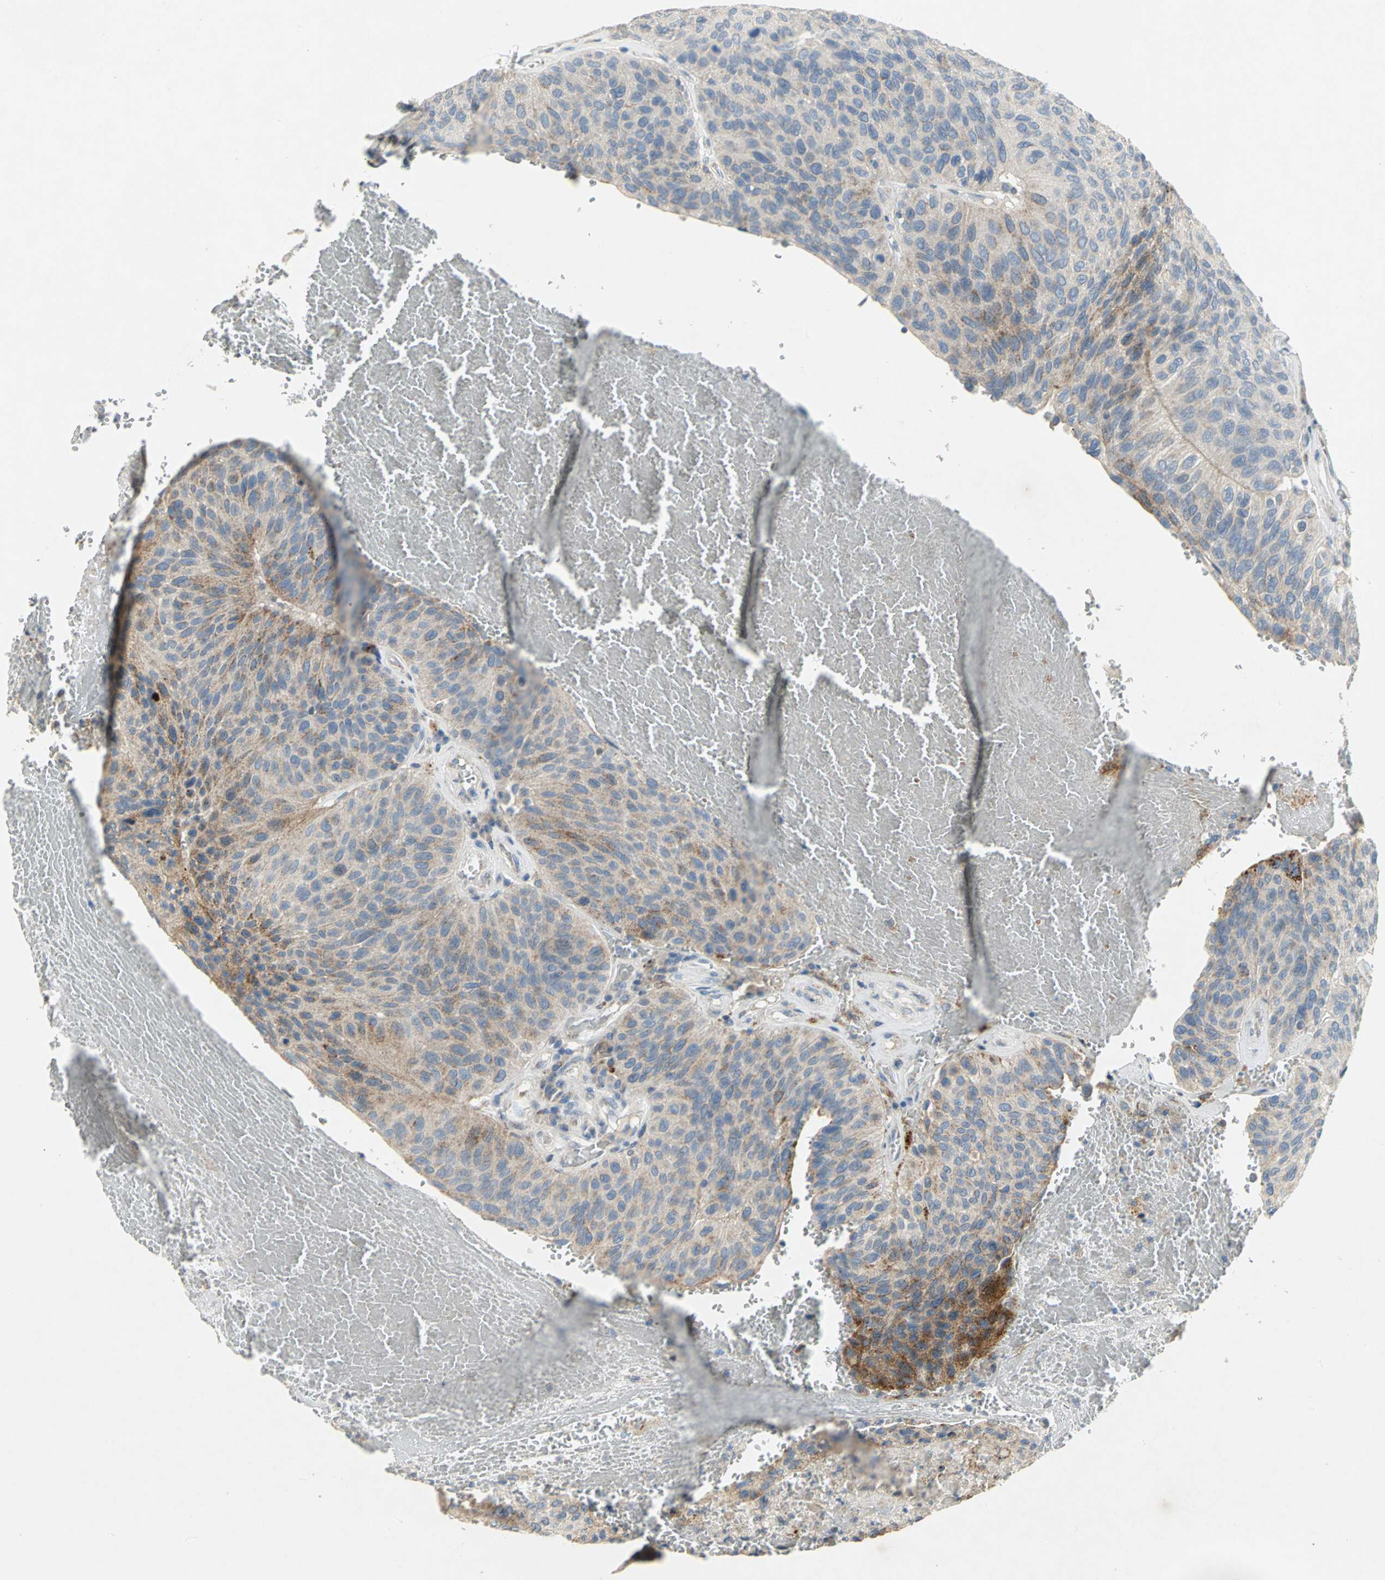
{"staining": {"intensity": "weak", "quantity": ">75%", "location": "cytoplasmic/membranous"}, "tissue": "urothelial cancer", "cell_type": "Tumor cells", "image_type": "cancer", "snomed": [{"axis": "morphology", "description": "Urothelial carcinoma, High grade"}, {"axis": "topography", "description": "Urinary bladder"}], "caption": "Urothelial carcinoma (high-grade) stained with DAB immunohistochemistry (IHC) displays low levels of weak cytoplasmic/membranous staining in approximately >75% of tumor cells.", "gene": "SPPL2B", "patient": {"sex": "male", "age": 66}}